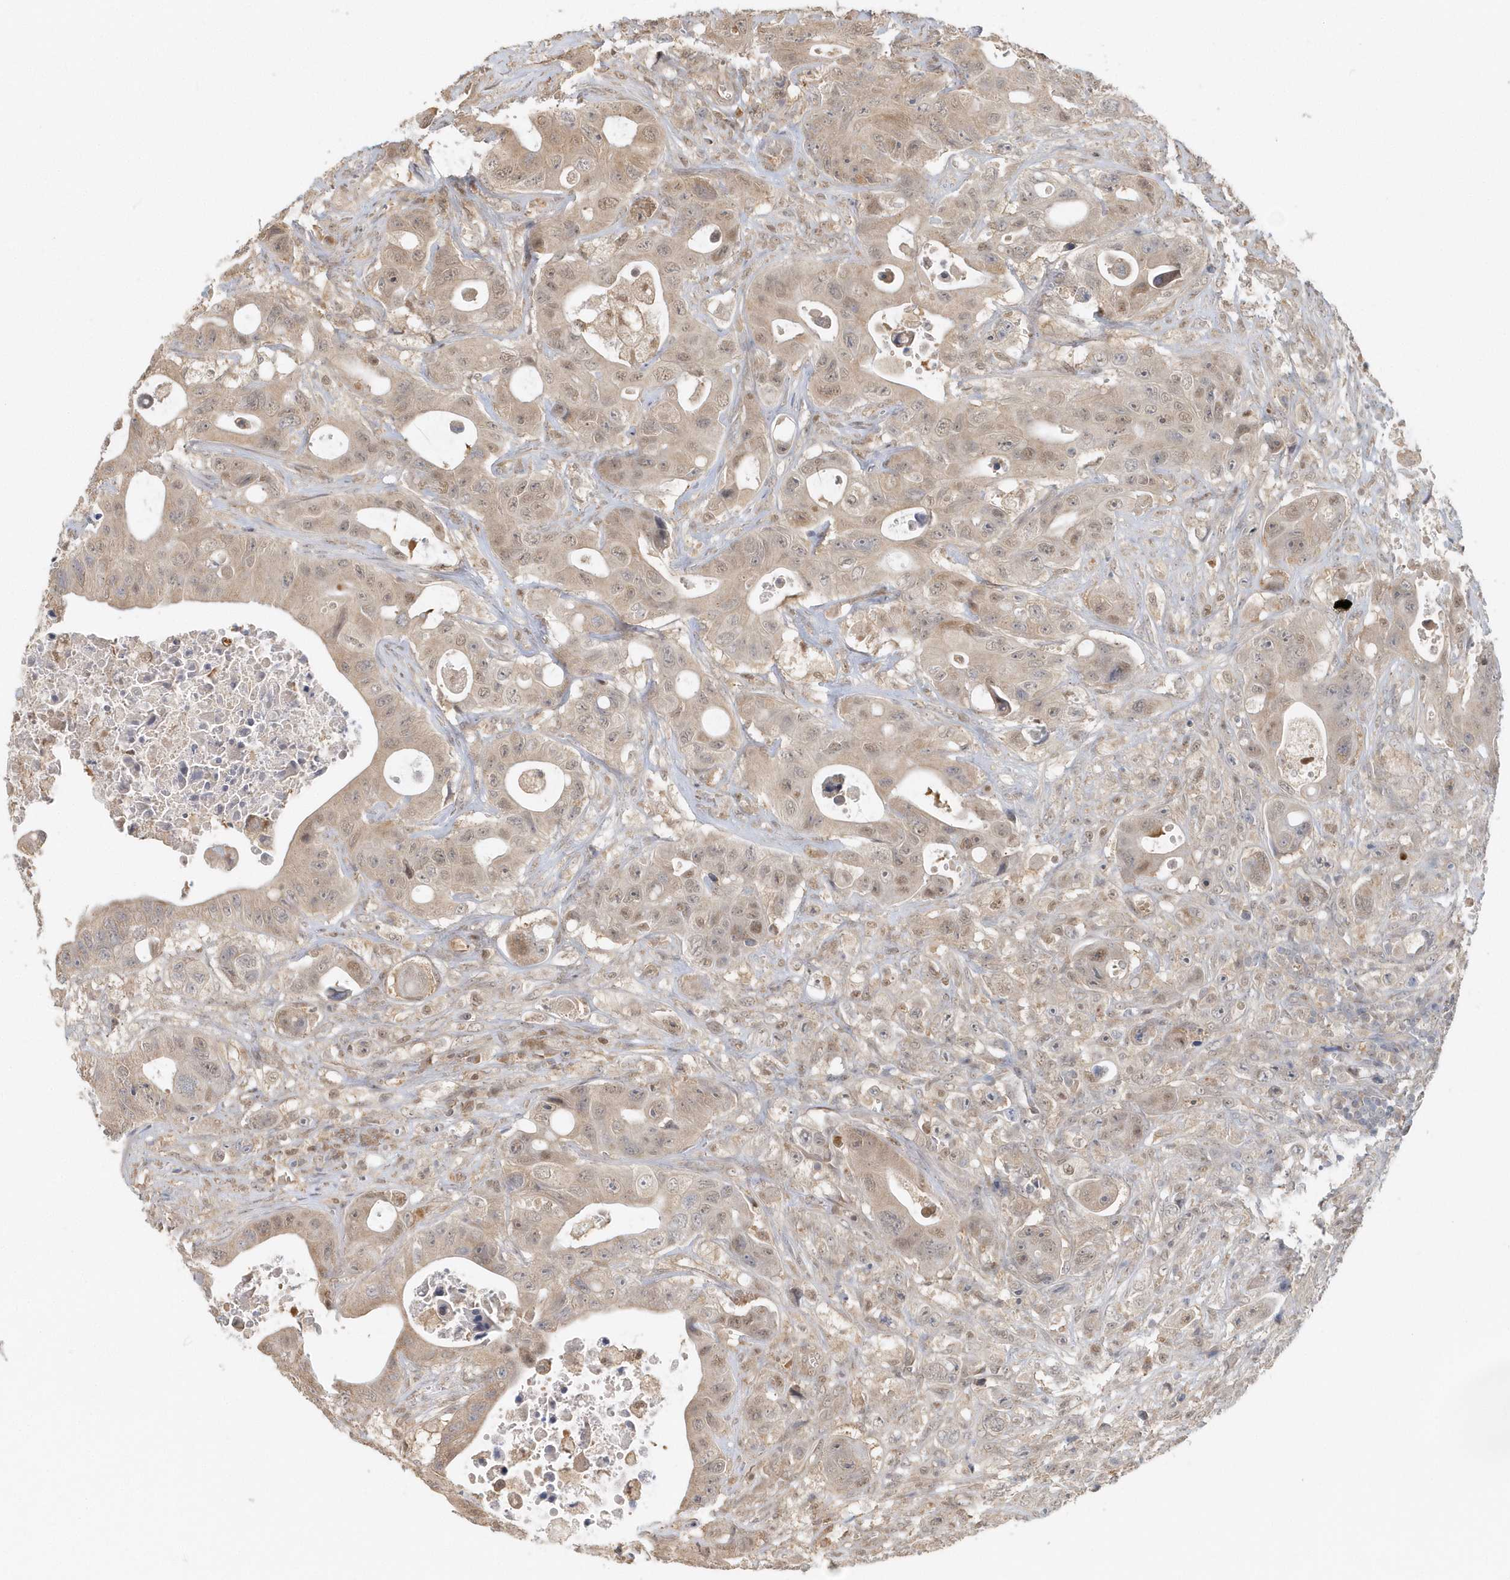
{"staining": {"intensity": "weak", "quantity": ">75%", "location": "nuclear"}, "tissue": "colorectal cancer", "cell_type": "Tumor cells", "image_type": "cancer", "snomed": [{"axis": "morphology", "description": "Adenocarcinoma, NOS"}, {"axis": "topography", "description": "Colon"}], "caption": "Approximately >75% of tumor cells in human colorectal cancer (adenocarcinoma) exhibit weak nuclear protein expression as visualized by brown immunohistochemical staining.", "gene": "PSMD6", "patient": {"sex": "female", "age": 46}}